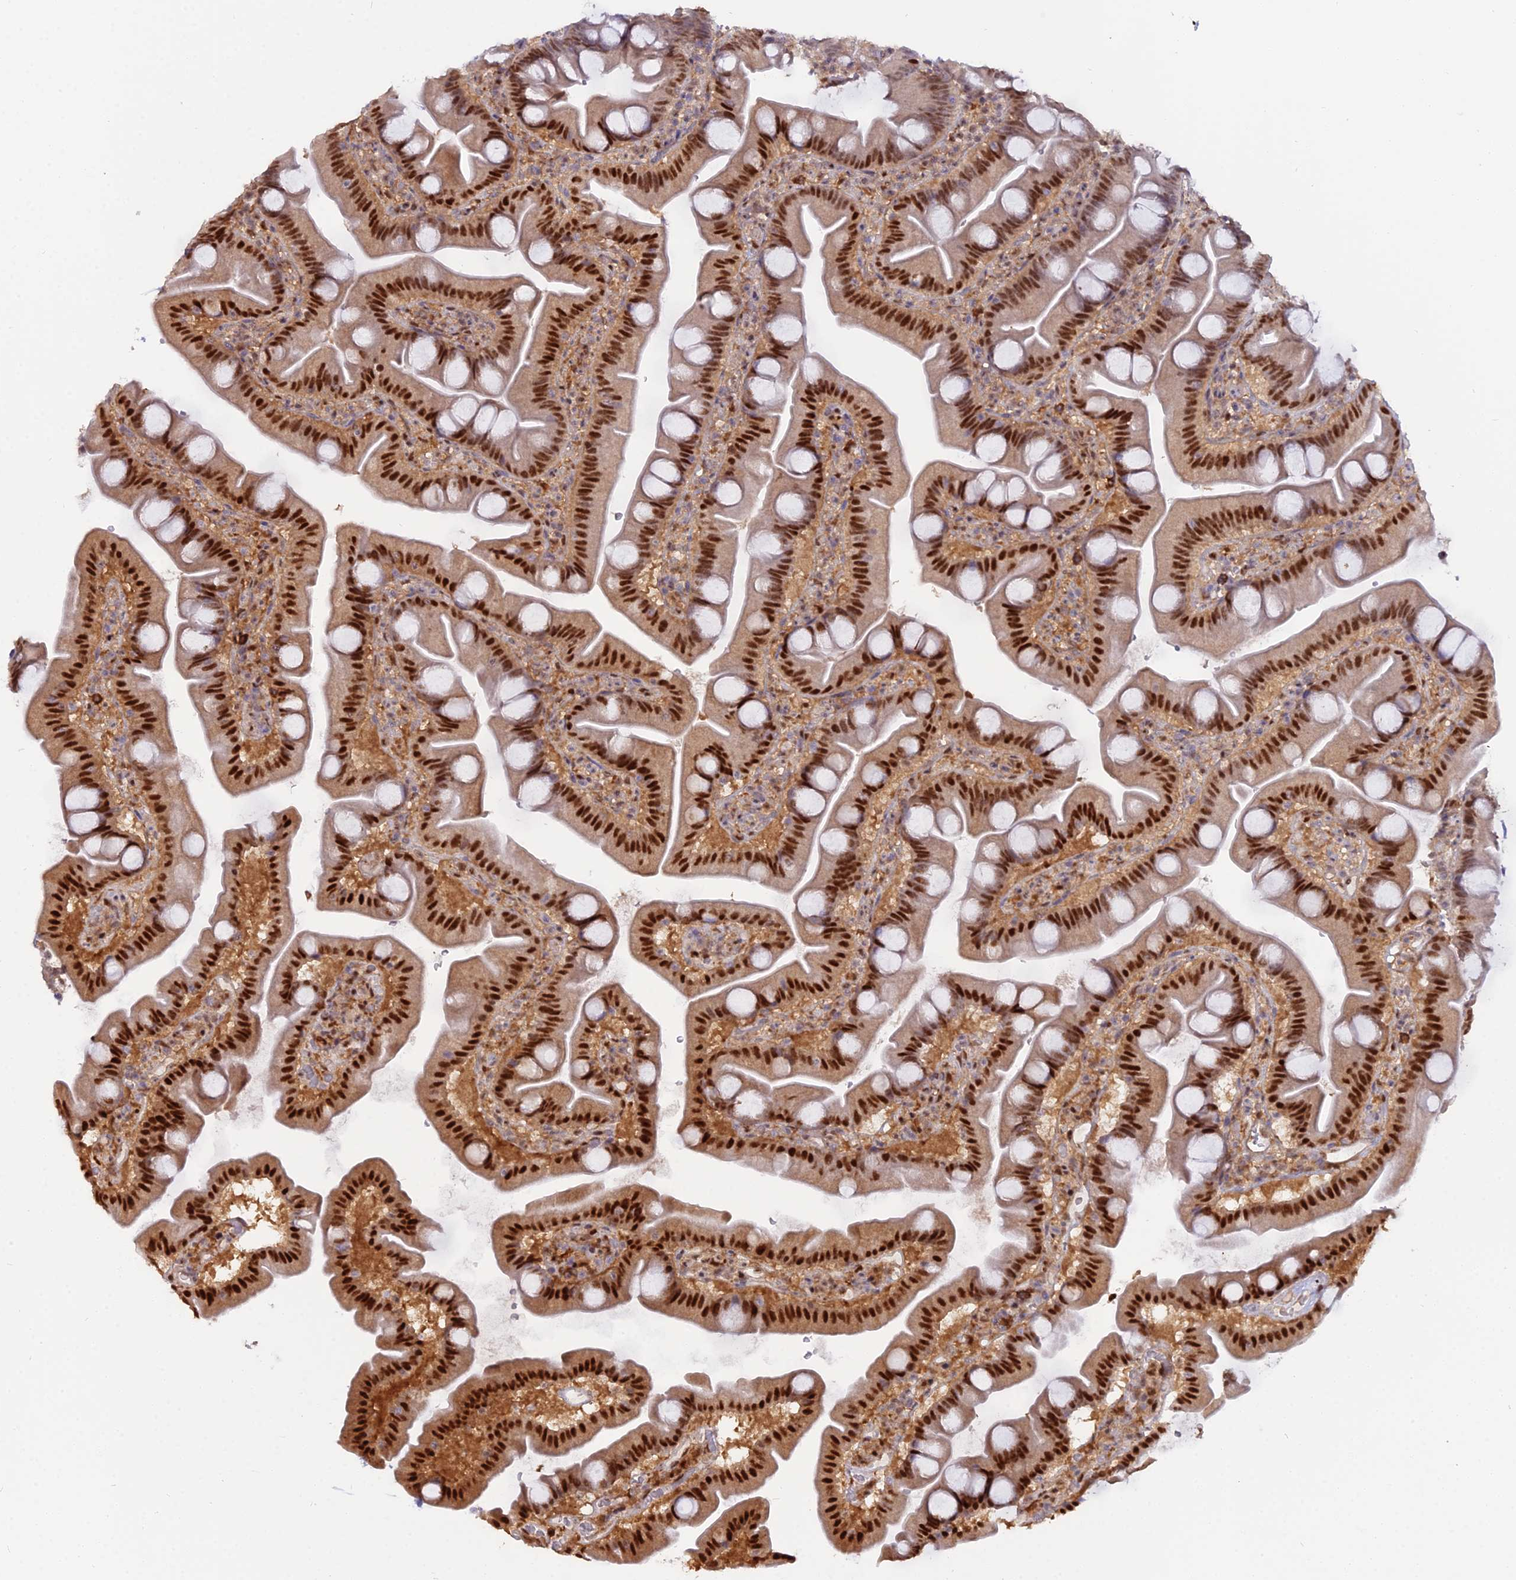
{"staining": {"intensity": "strong", "quantity": ">75%", "location": "nuclear"}, "tissue": "small intestine", "cell_type": "Glandular cells", "image_type": "normal", "snomed": [{"axis": "morphology", "description": "Normal tissue, NOS"}, {"axis": "topography", "description": "Small intestine"}], "caption": "Protein expression analysis of unremarkable human small intestine reveals strong nuclear expression in about >75% of glandular cells.", "gene": "NPEPL1", "patient": {"sex": "female", "age": 68}}